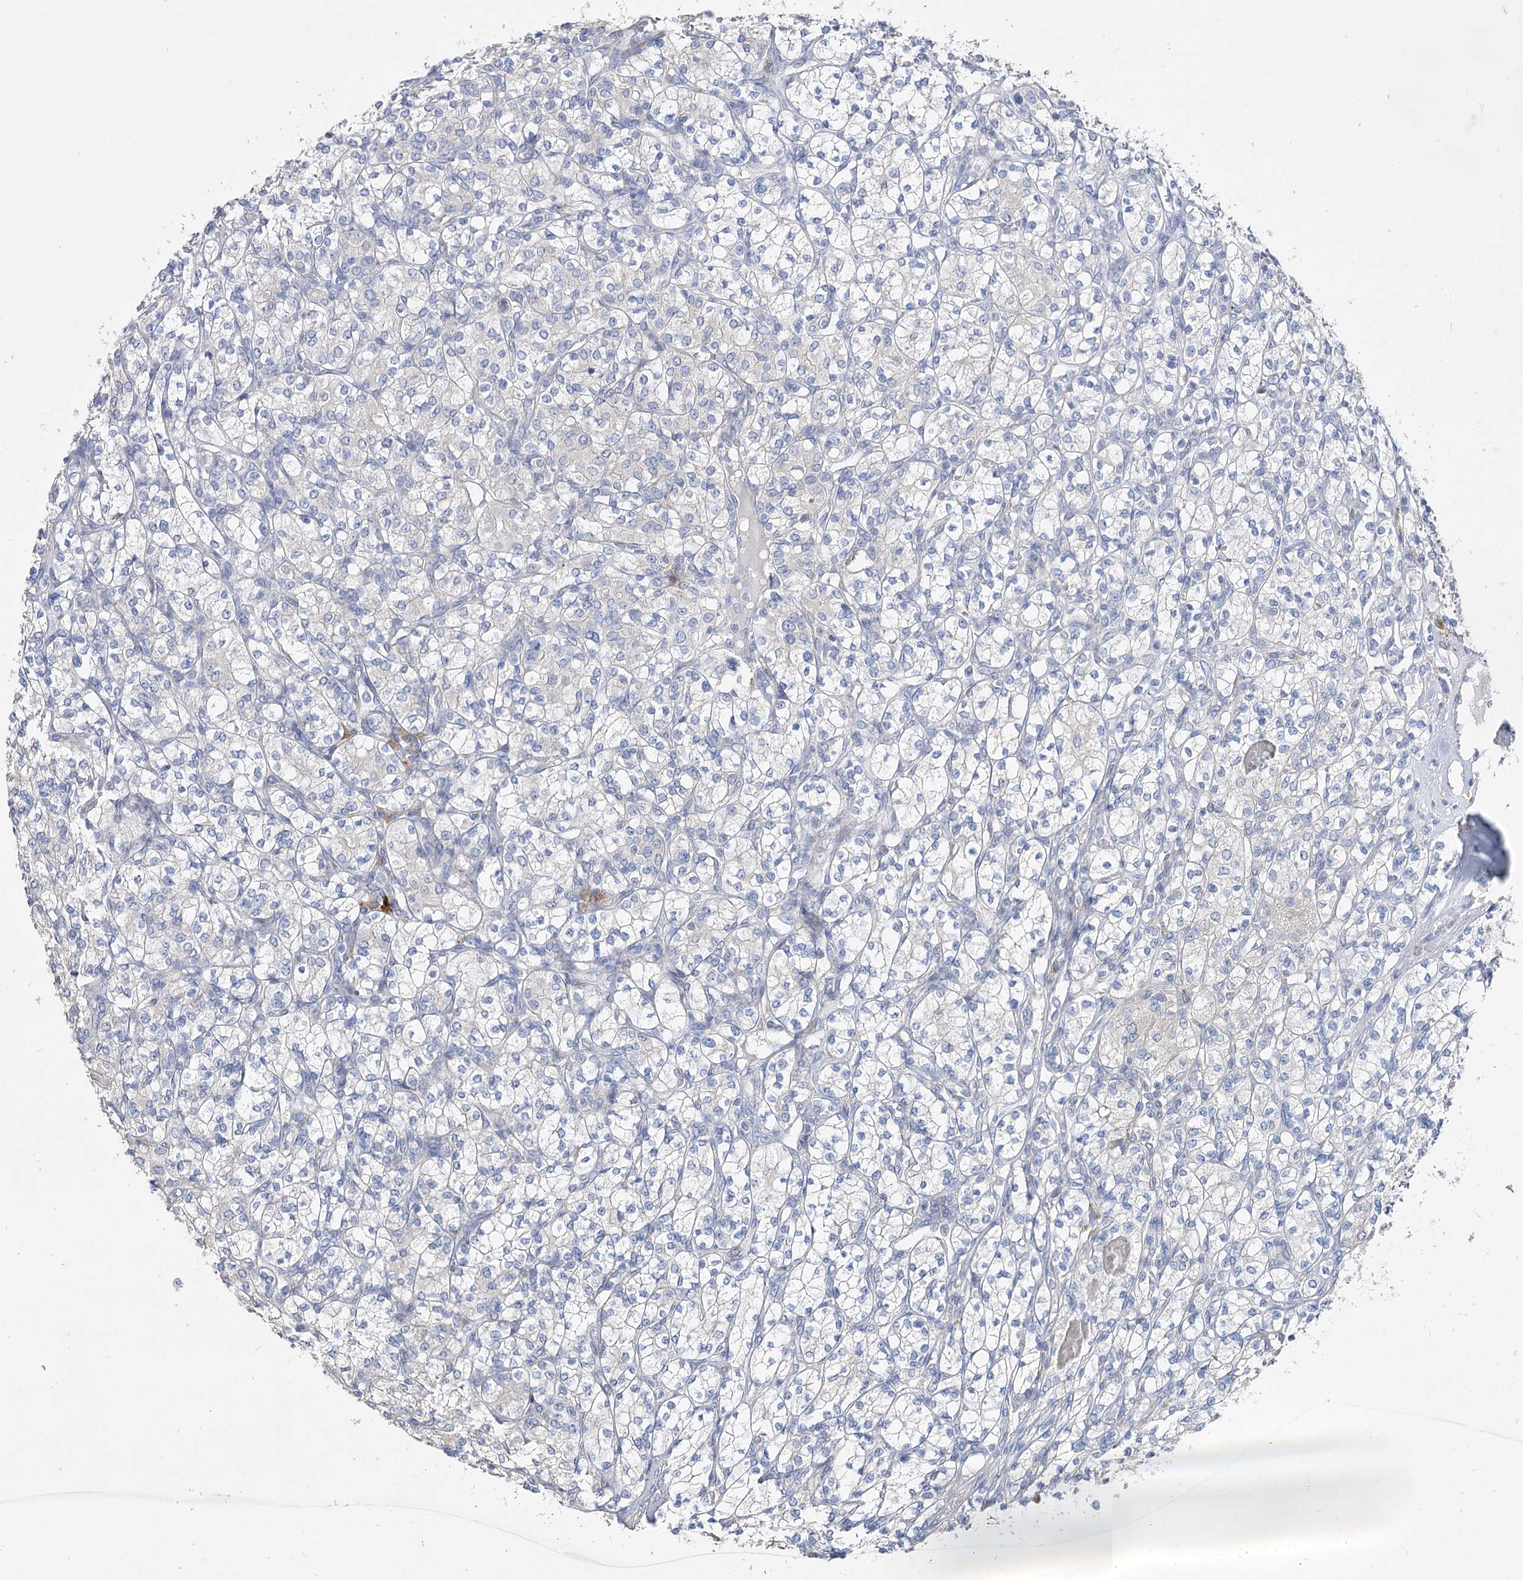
{"staining": {"intensity": "negative", "quantity": "none", "location": "none"}, "tissue": "renal cancer", "cell_type": "Tumor cells", "image_type": "cancer", "snomed": [{"axis": "morphology", "description": "Adenocarcinoma, NOS"}, {"axis": "topography", "description": "Kidney"}], "caption": "Immunohistochemical staining of renal cancer (adenocarcinoma) reveals no significant expression in tumor cells.", "gene": "NRAP", "patient": {"sex": "male", "age": 77}}